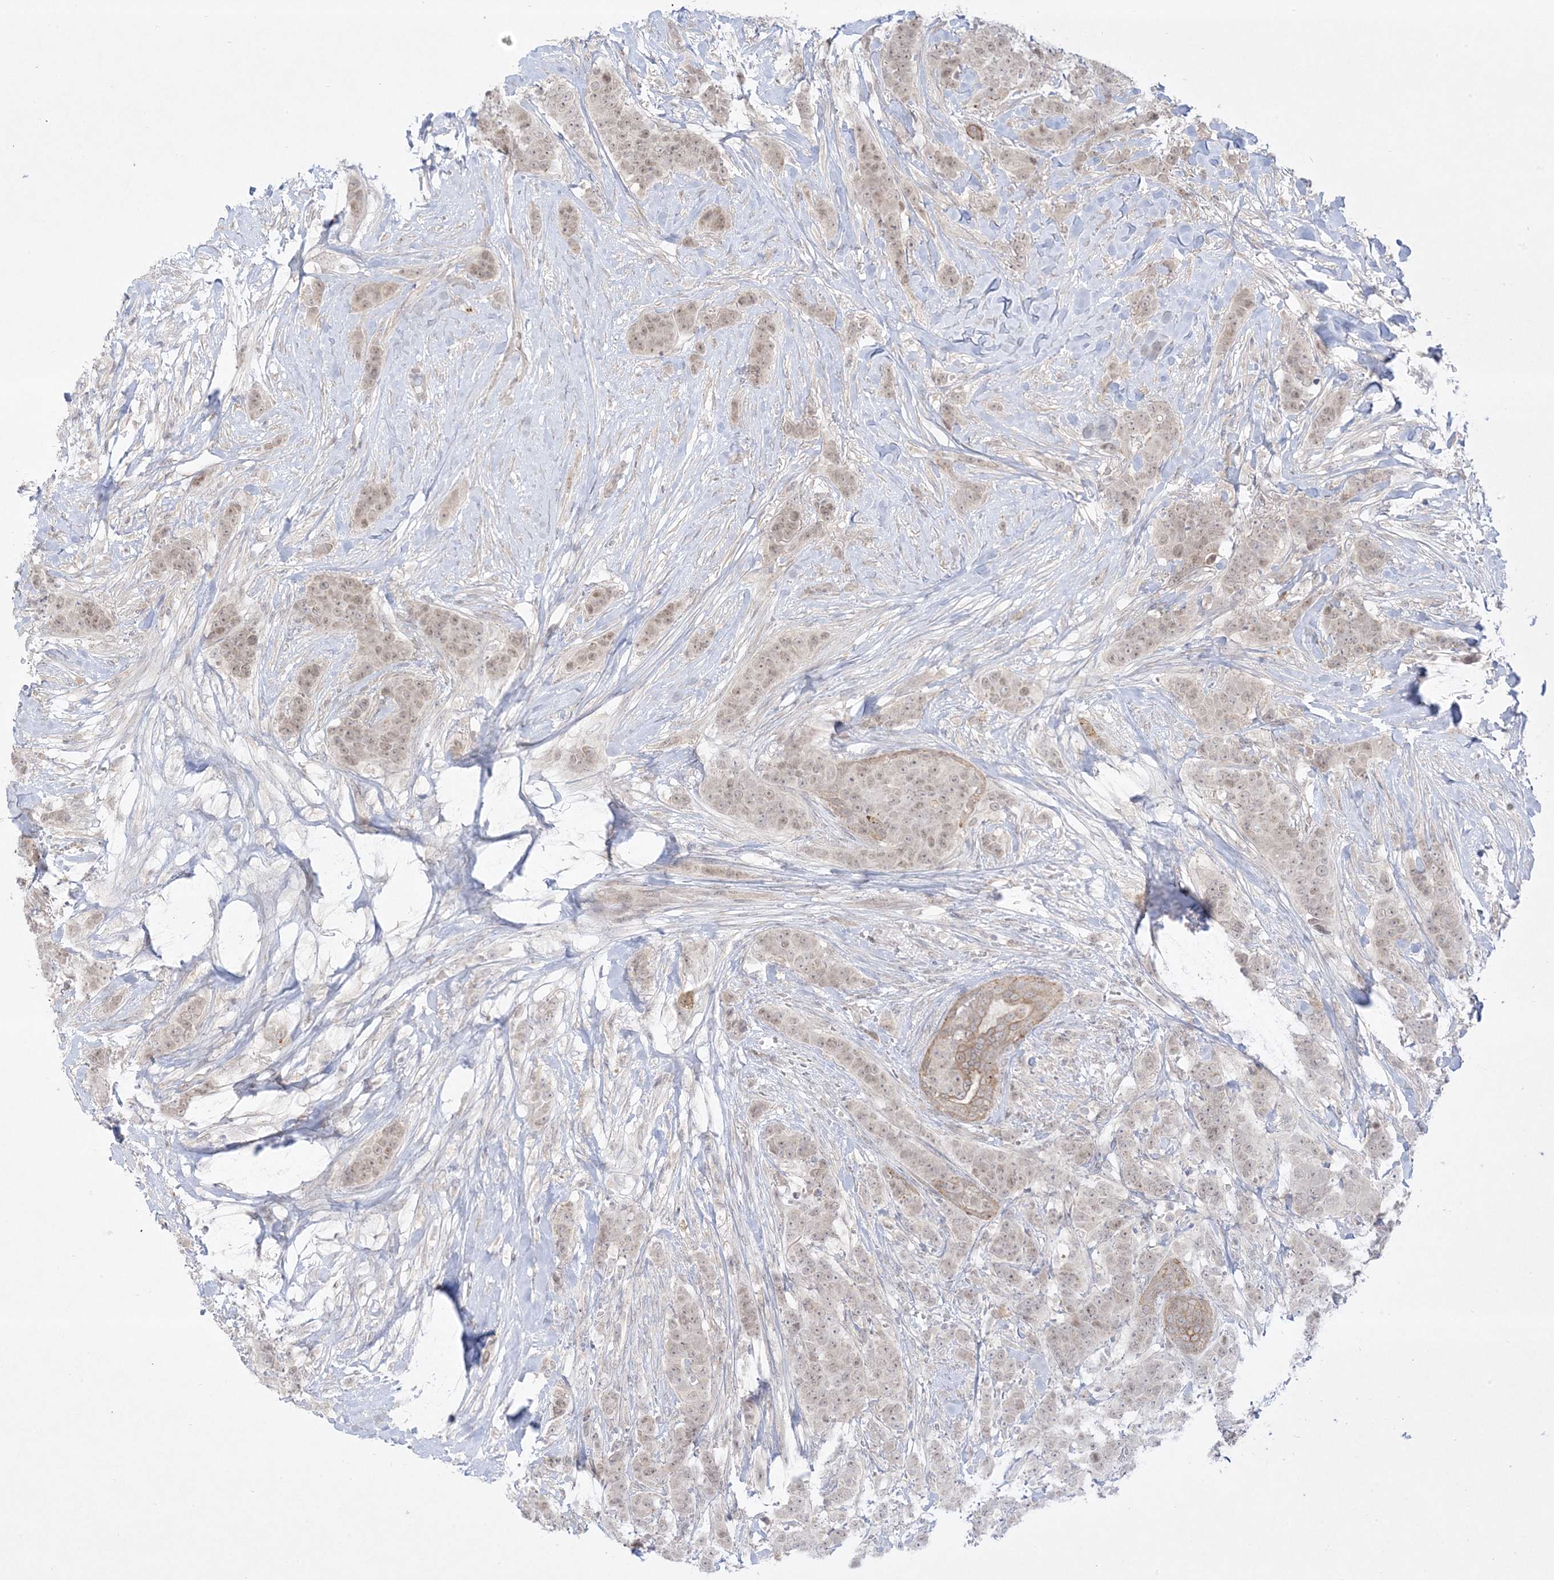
{"staining": {"intensity": "weak", "quantity": "25%-75%", "location": "nuclear"}, "tissue": "breast cancer", "cell_type": "Tumor cells", "image_type": "cancer", "snomed": [{"axis": "morphology", "description": "Duct carcinoma"}, {"axis": "topography", "description": "Breast"}], "caption": "Breast cancer tissue shows weak nuclear positivity in approximately 25%-75% of tumor cells The staining was performed using DAB to visualize the protein expression in brown, while the nuclei were stained in blue with hematoxylin (Magnification: 20x).", "gene": "PTK6", "patient": {"sex": "female", "age": 40}}